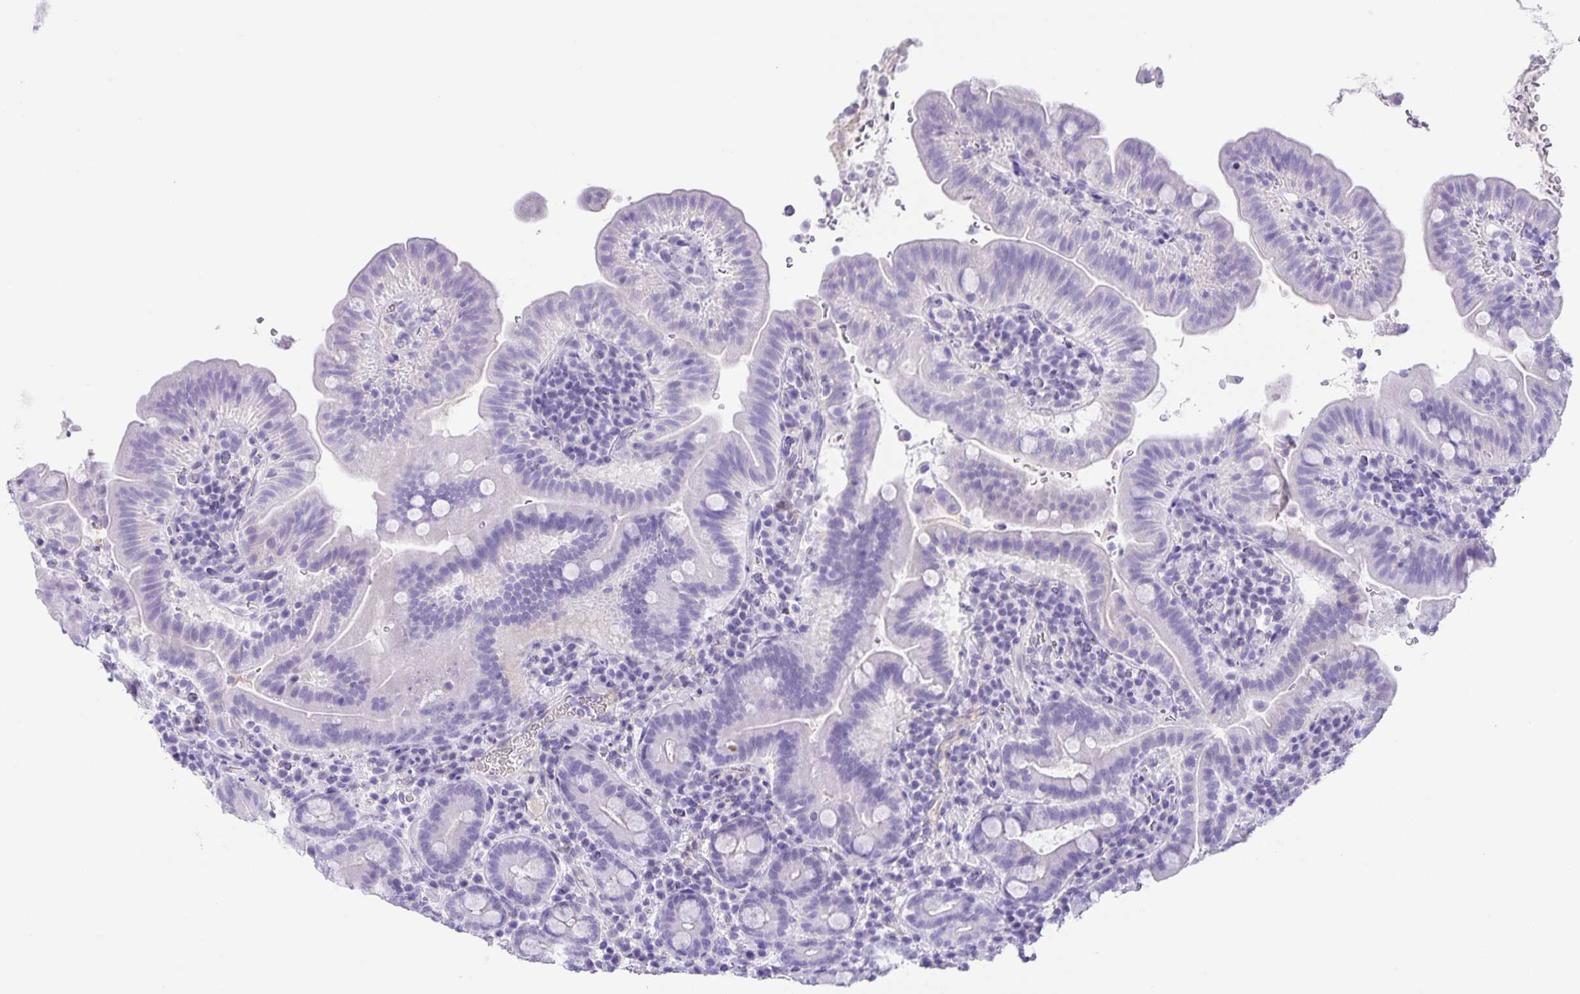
{"staining": {"intensity": "negative", "quantity": "none", "location": "none"}, "tissue": "small intestine", "cell_type": "Glandular cells", "image_type": "normal", "snomed": [{"axis": "morphology", "description": "Normal tissue, NOS"}, {"axis": "topography", "description": "Small intestine"}], "caption": "The micrograph shows no significant staining in glandular cells of small intestine.", "gene": "UBQLN3", "patient": {"sex": "male", "age": 26}}